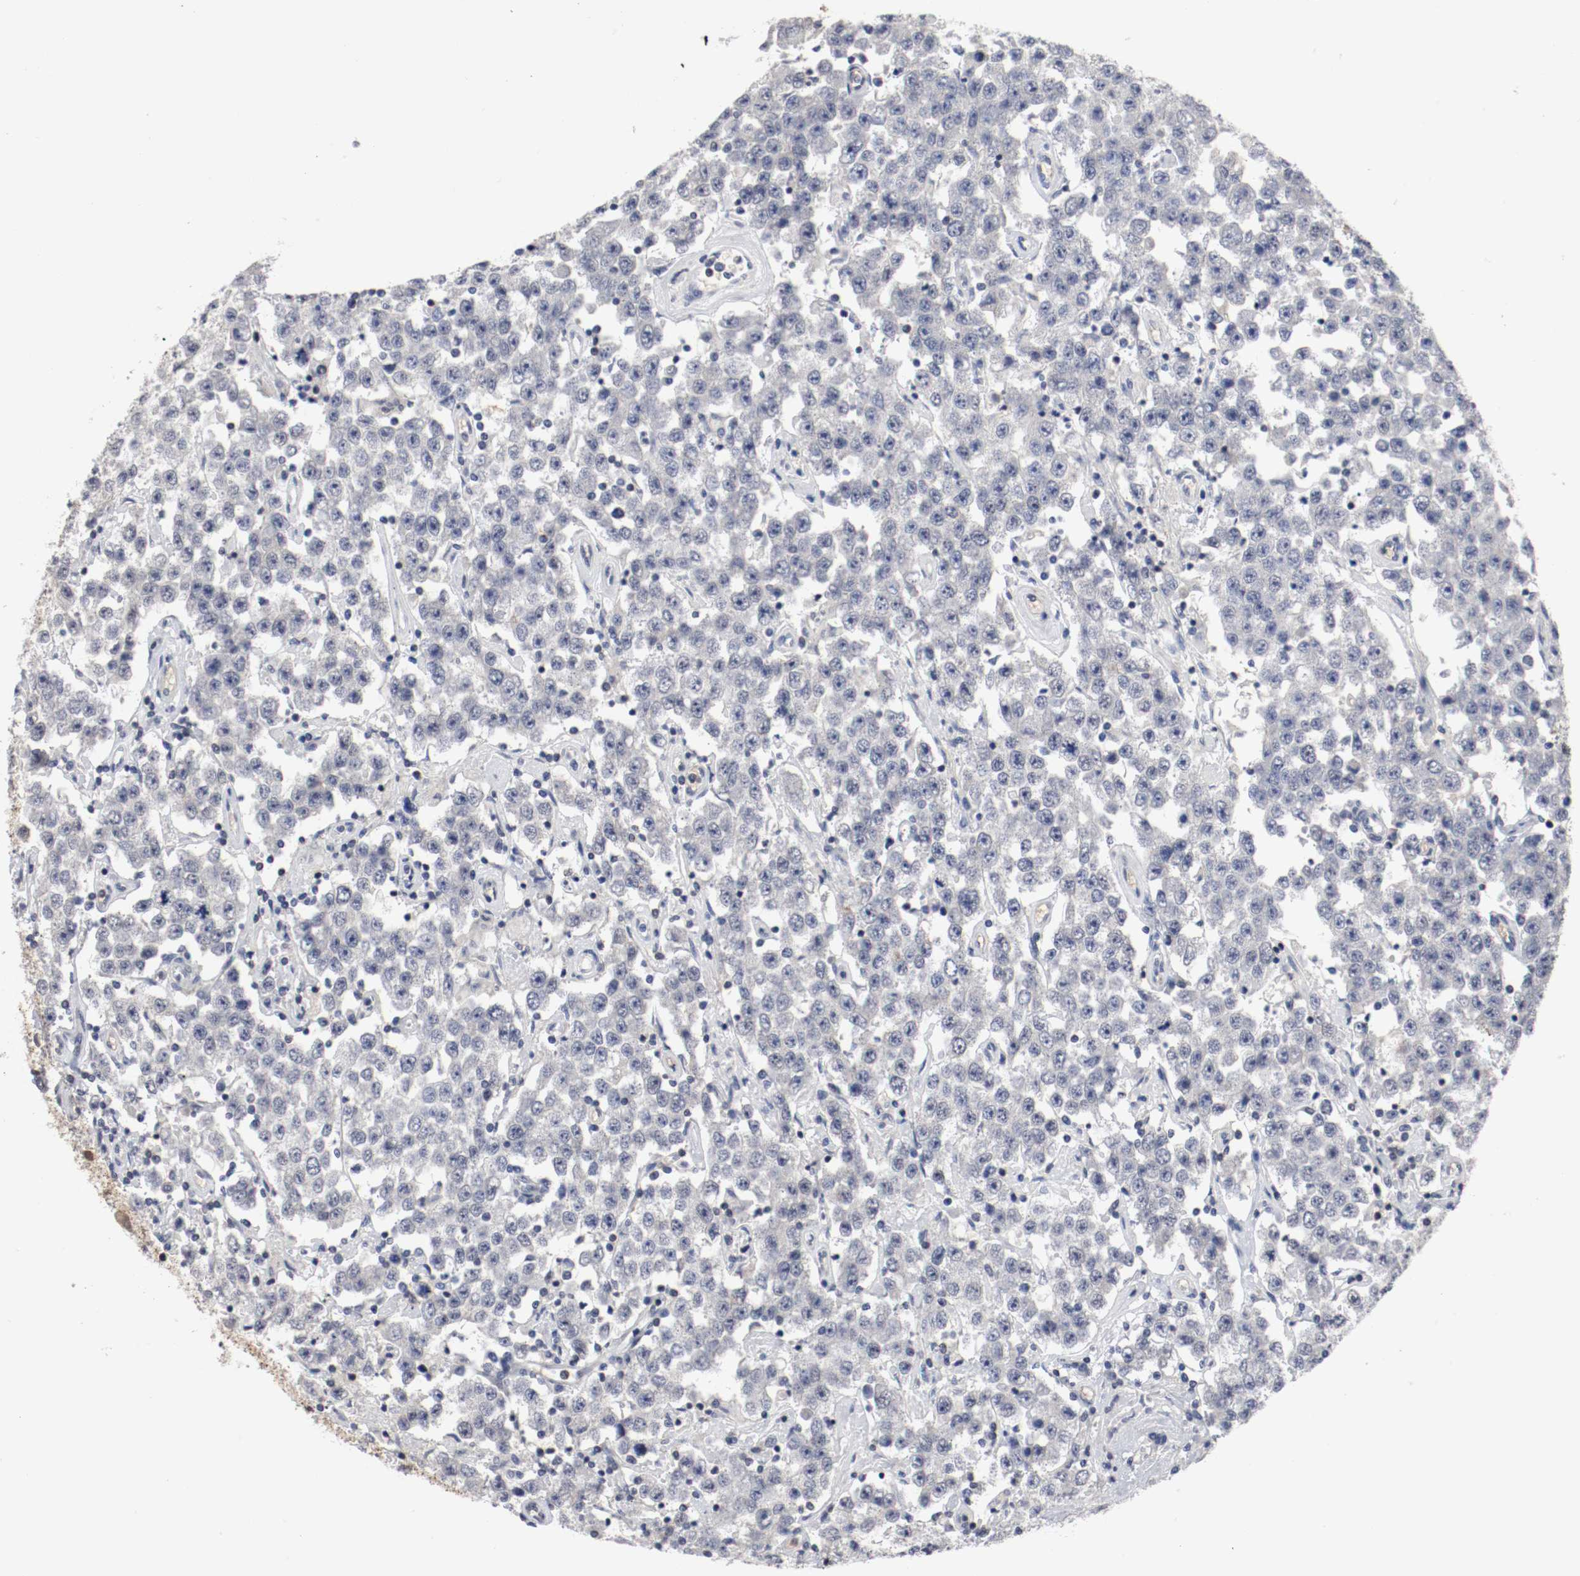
{"staining": {"intensity": "negative", "quantity": "none", "location": "none"}, "tissue": "testis cancer", "cell_type": "Tumor cells", "image_type": "cancer", "snomed": [{"axis": "morphology", "description": "Seminoma, NOS"}, {"axis": "topography", "description": "Testis"}], "caption": "An IHC photomicrograph of testis cancer is shown. There is no staining in tumor cells of testis cancer. Nuclei are stained in blue.", "gene": "JUND", "patient": {"sex": "male", "age": 52}}